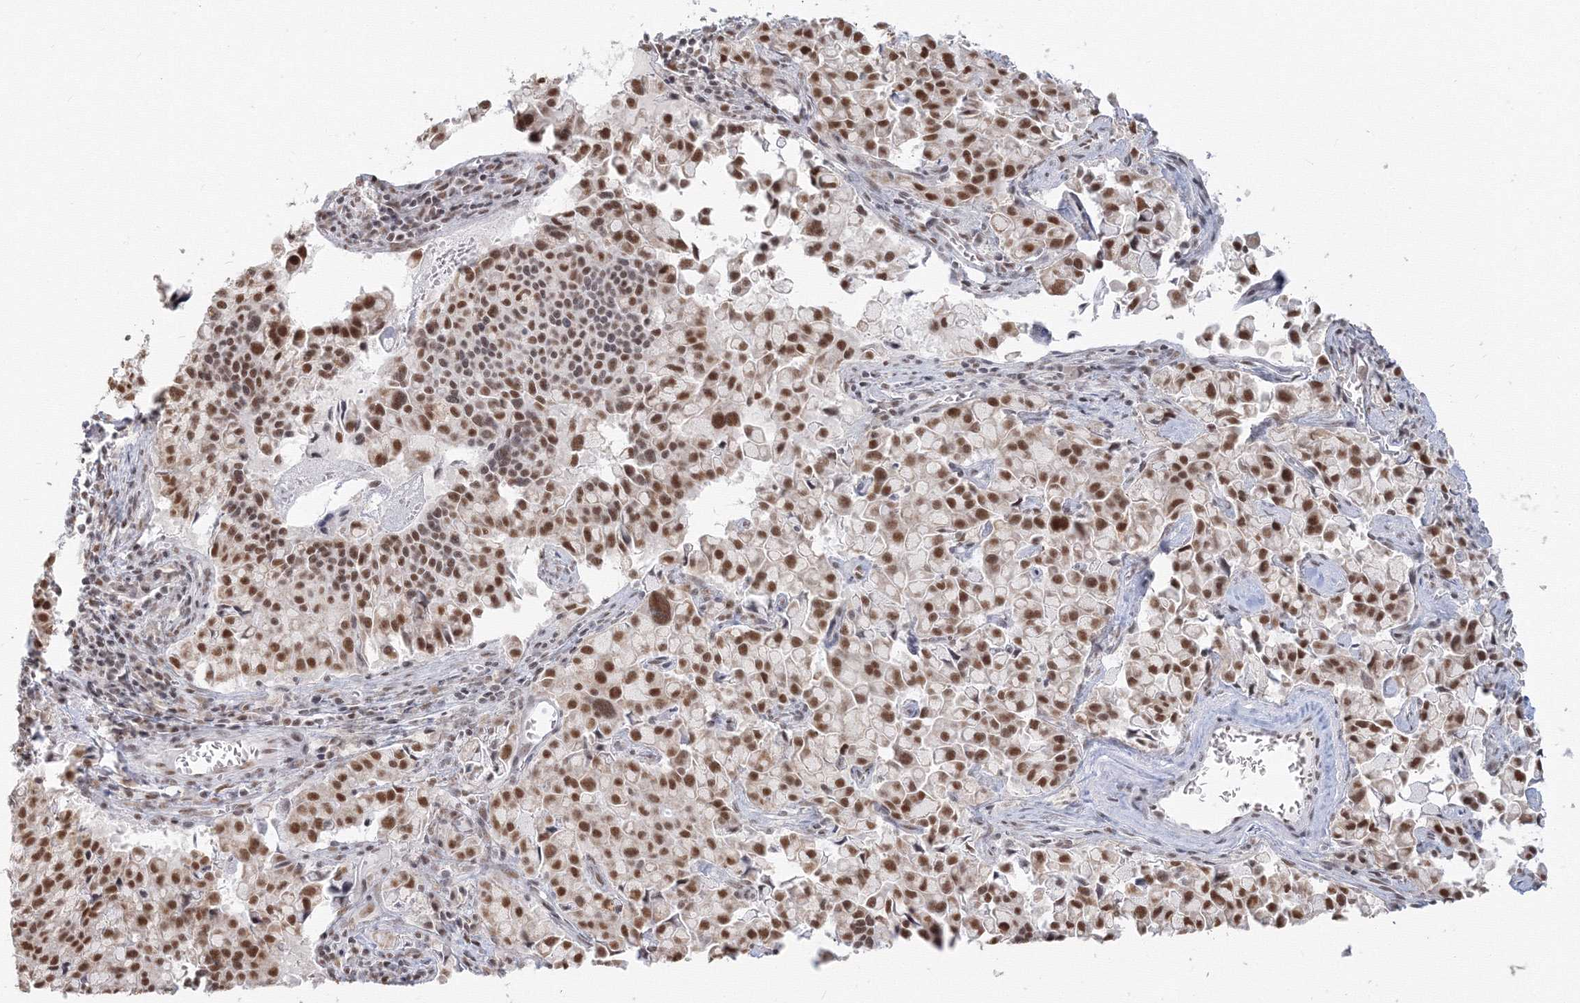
{"staining": {"intensity": "strong", "quantity": ">75%", "location": "nuclear"}, "tissue": "pancreatic cancer", "cell_type": "Tumor cells", "image_type": "cancer", "snomed": [{"axis": "morphology", "description": "Adenocarcinoma, NOS"}, {"axis": "topography", "description": "Pancreas"}], "caption": "High-power microscopy captured an IHC micrograph of pancreatic adenocarcinoma, revealing strong nuclear staining in approximately >75% of tumor cells.", "gene": "PPP4R2", "patient": {"sex": "male", "age": 65}}